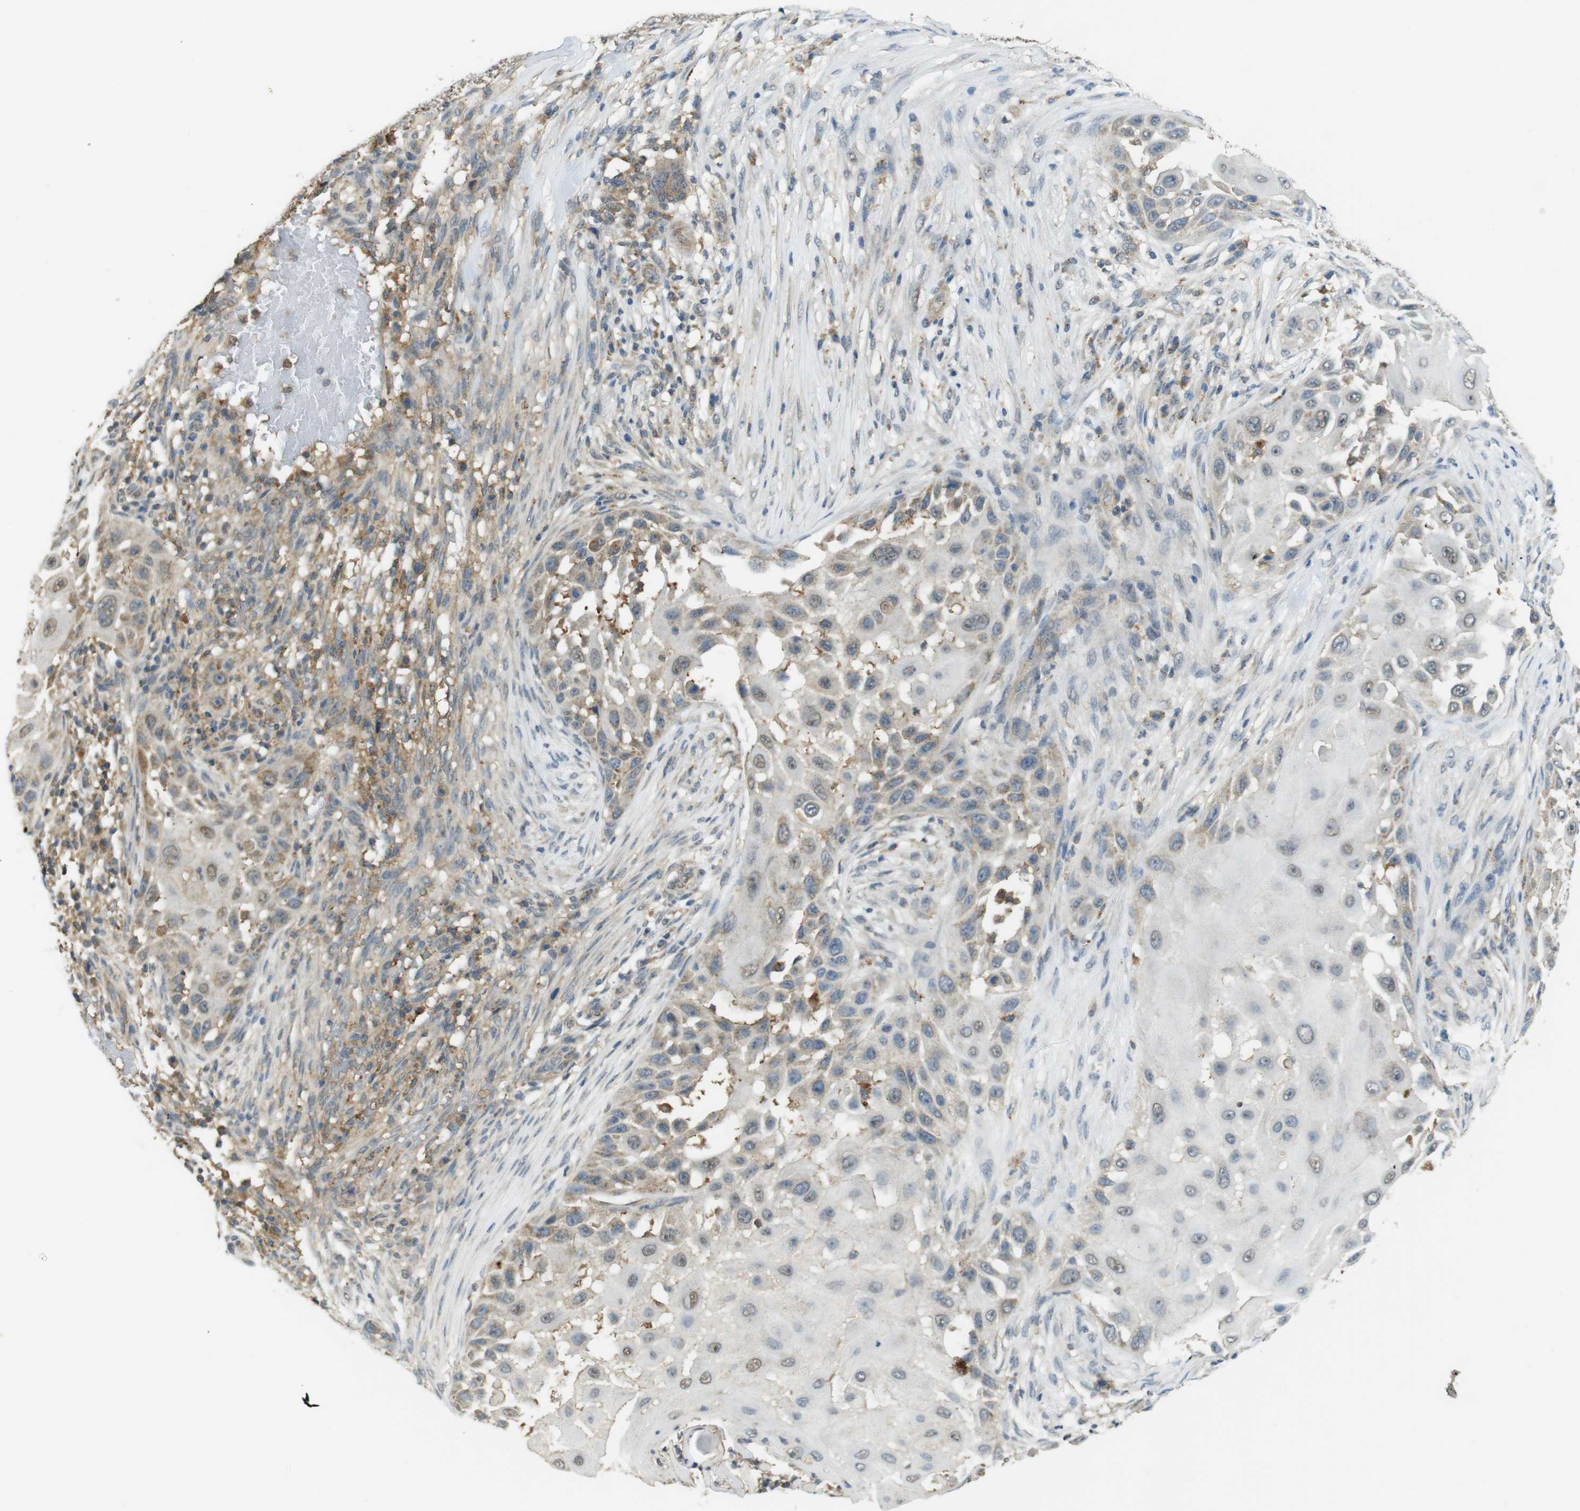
{"staining": {"intensity": "weak", "quantity": "25%-75%", "location": "cytoplasmic/membranous"}, "tissue": "skin cancer", "cell_type": "Tumor cells", "image_type": "cancer", "snomed": [{"axis": "morphology", "description": "Squamous cell carcinoma, NOS"}, {"axis": "topography", "description": "Skin"}], "caption": "Brown immunohistochemical staining in squamous cell carcinoma (skin) displays weak cytoplasmic/membranous staining in about 25%-75% of tumor cells.", "gene": "BRI3BP", "patient": {"sex": "female", "age": 44}}